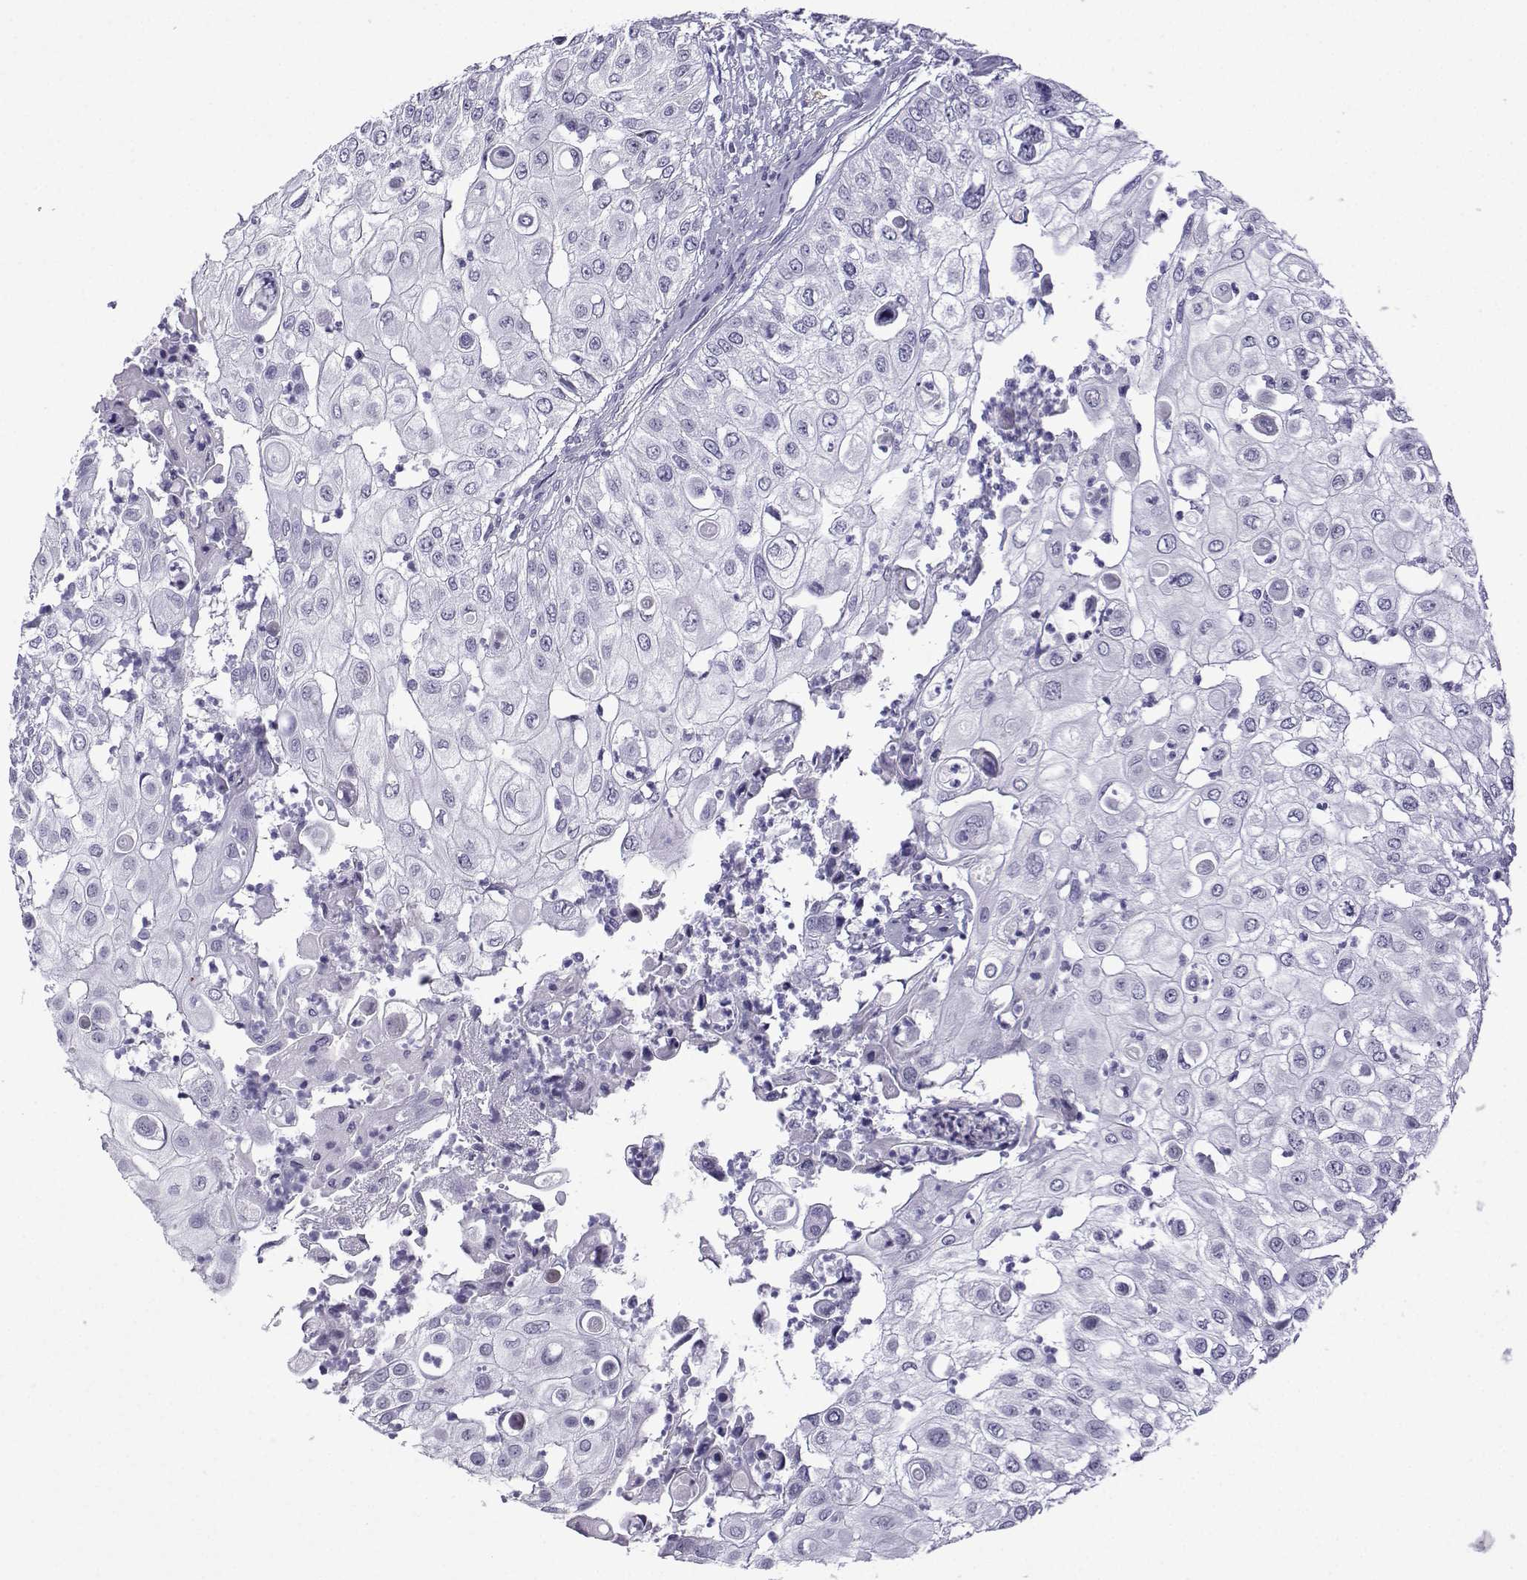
{"staining": {"intensity": "negative", "quantity": "none", "location": "none"}, "tissue": "urothelial cancer", "cell_type": "Tumor cells", "image_type": "cancer", "snomed": [{"axis": "morphology", "description": "Urothelial carcinoma, High grade"}, {"axis": "topography", "description": "Urinary bladder"}], "caption": "Tumor cells are negative for brown protein staining in urothelial cancer. (Immunohistochemistry (ihc), brightfield microscopy, high magnification).", "gene": "MRGBP", "patient": {"sex": "female", "age": 79}}